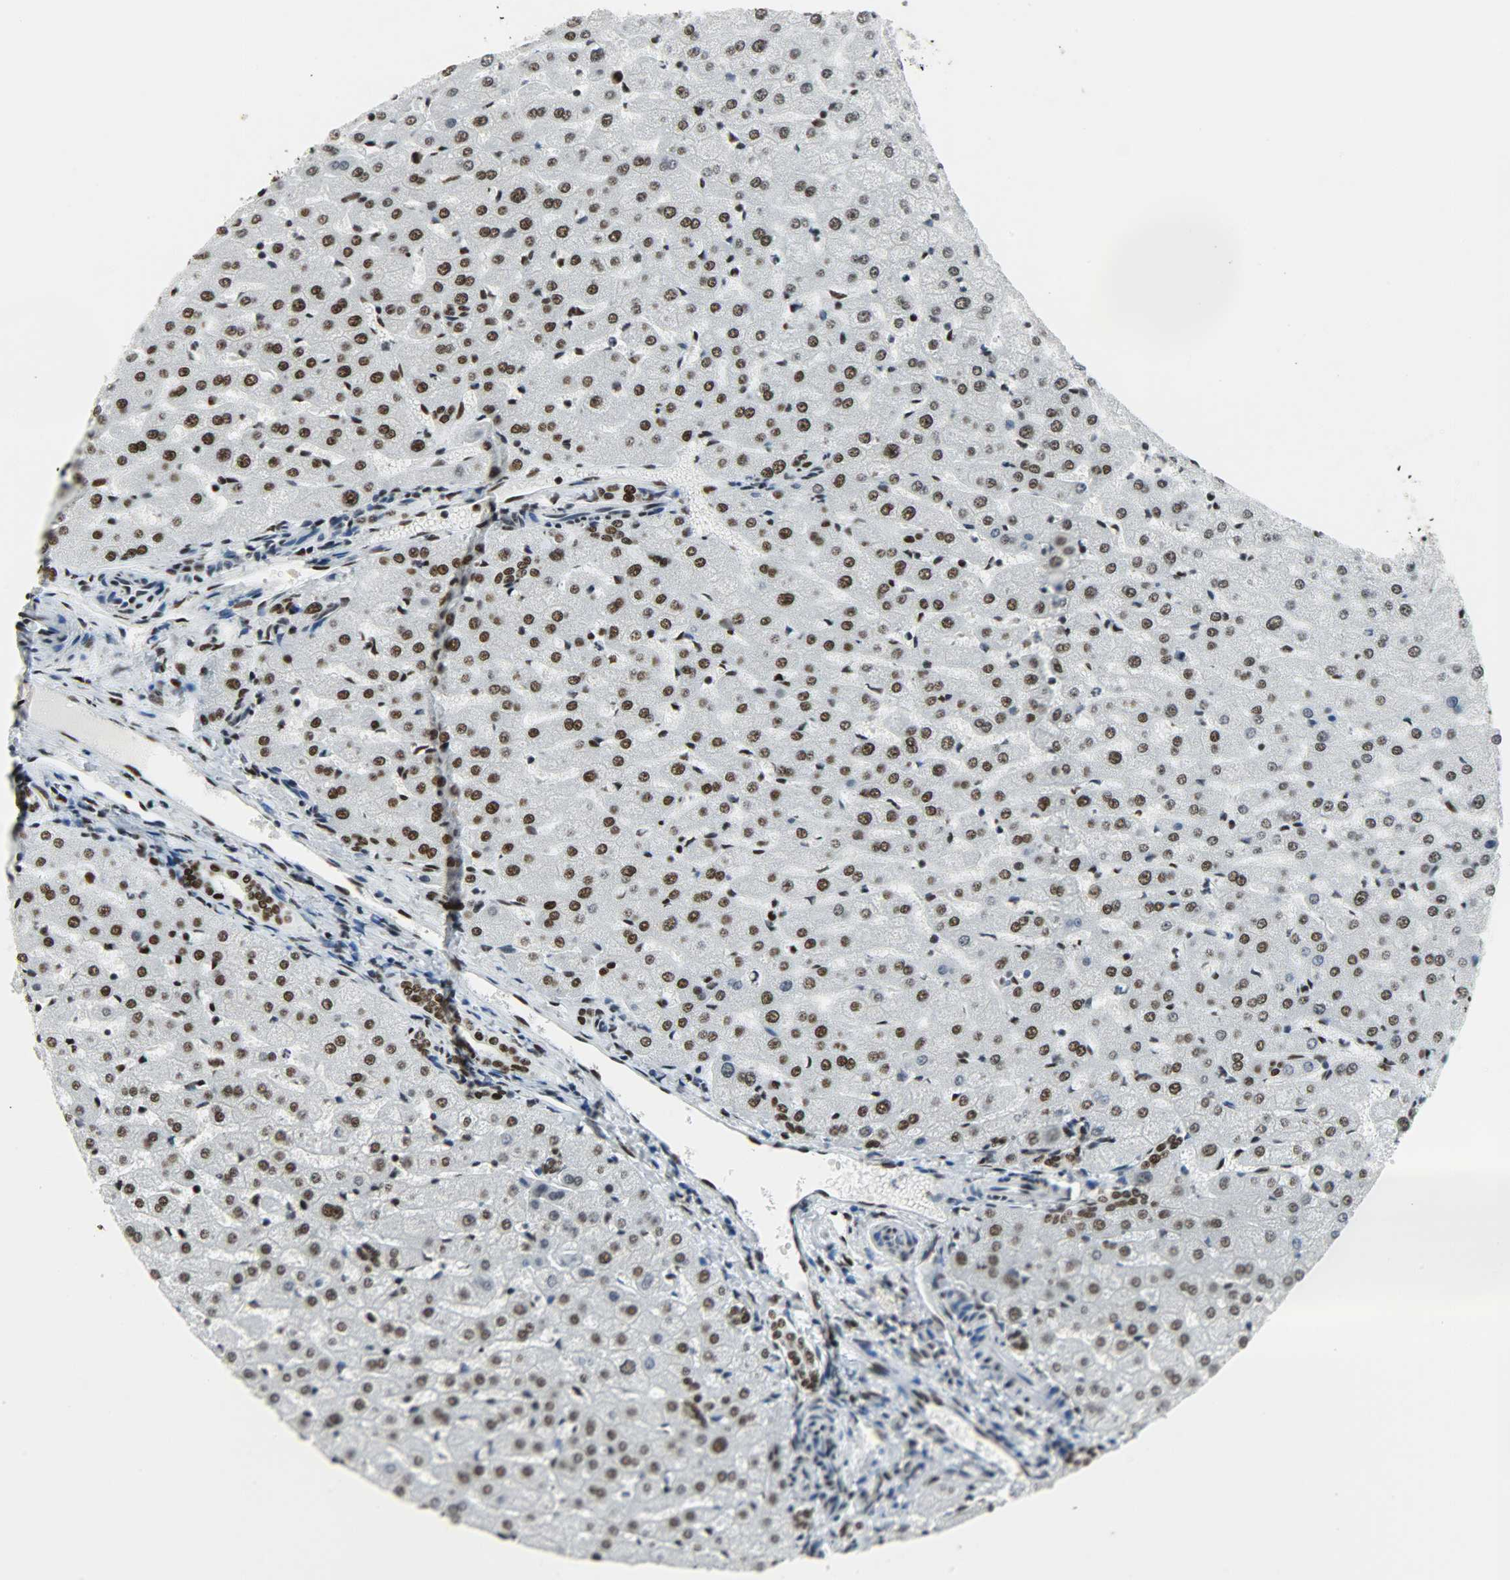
{"staining": {"intensity": "strong", "quantity": ">75%", "location": "nuclear"}, "tissue": "liver", "cell_type": "Cholangiocytes", "image_type": "normal", "snomed": [{"axis": "morphology", "description": "Normal tissue, NOS"}, {"axis": "morphology", "description": "Fibrosis, NOS"}, {"axis": "topography", "description": "Liver"}], "caption": "Immunohistochemistry (IHC) histopathology image of benign human liver stained for a protein (brown), which demonstrates high levels of strong nuclear positivity in about >75% of cholangiocytes.", "gene": "SNRPA", "patient": {"sex": "female", "age": 29}}